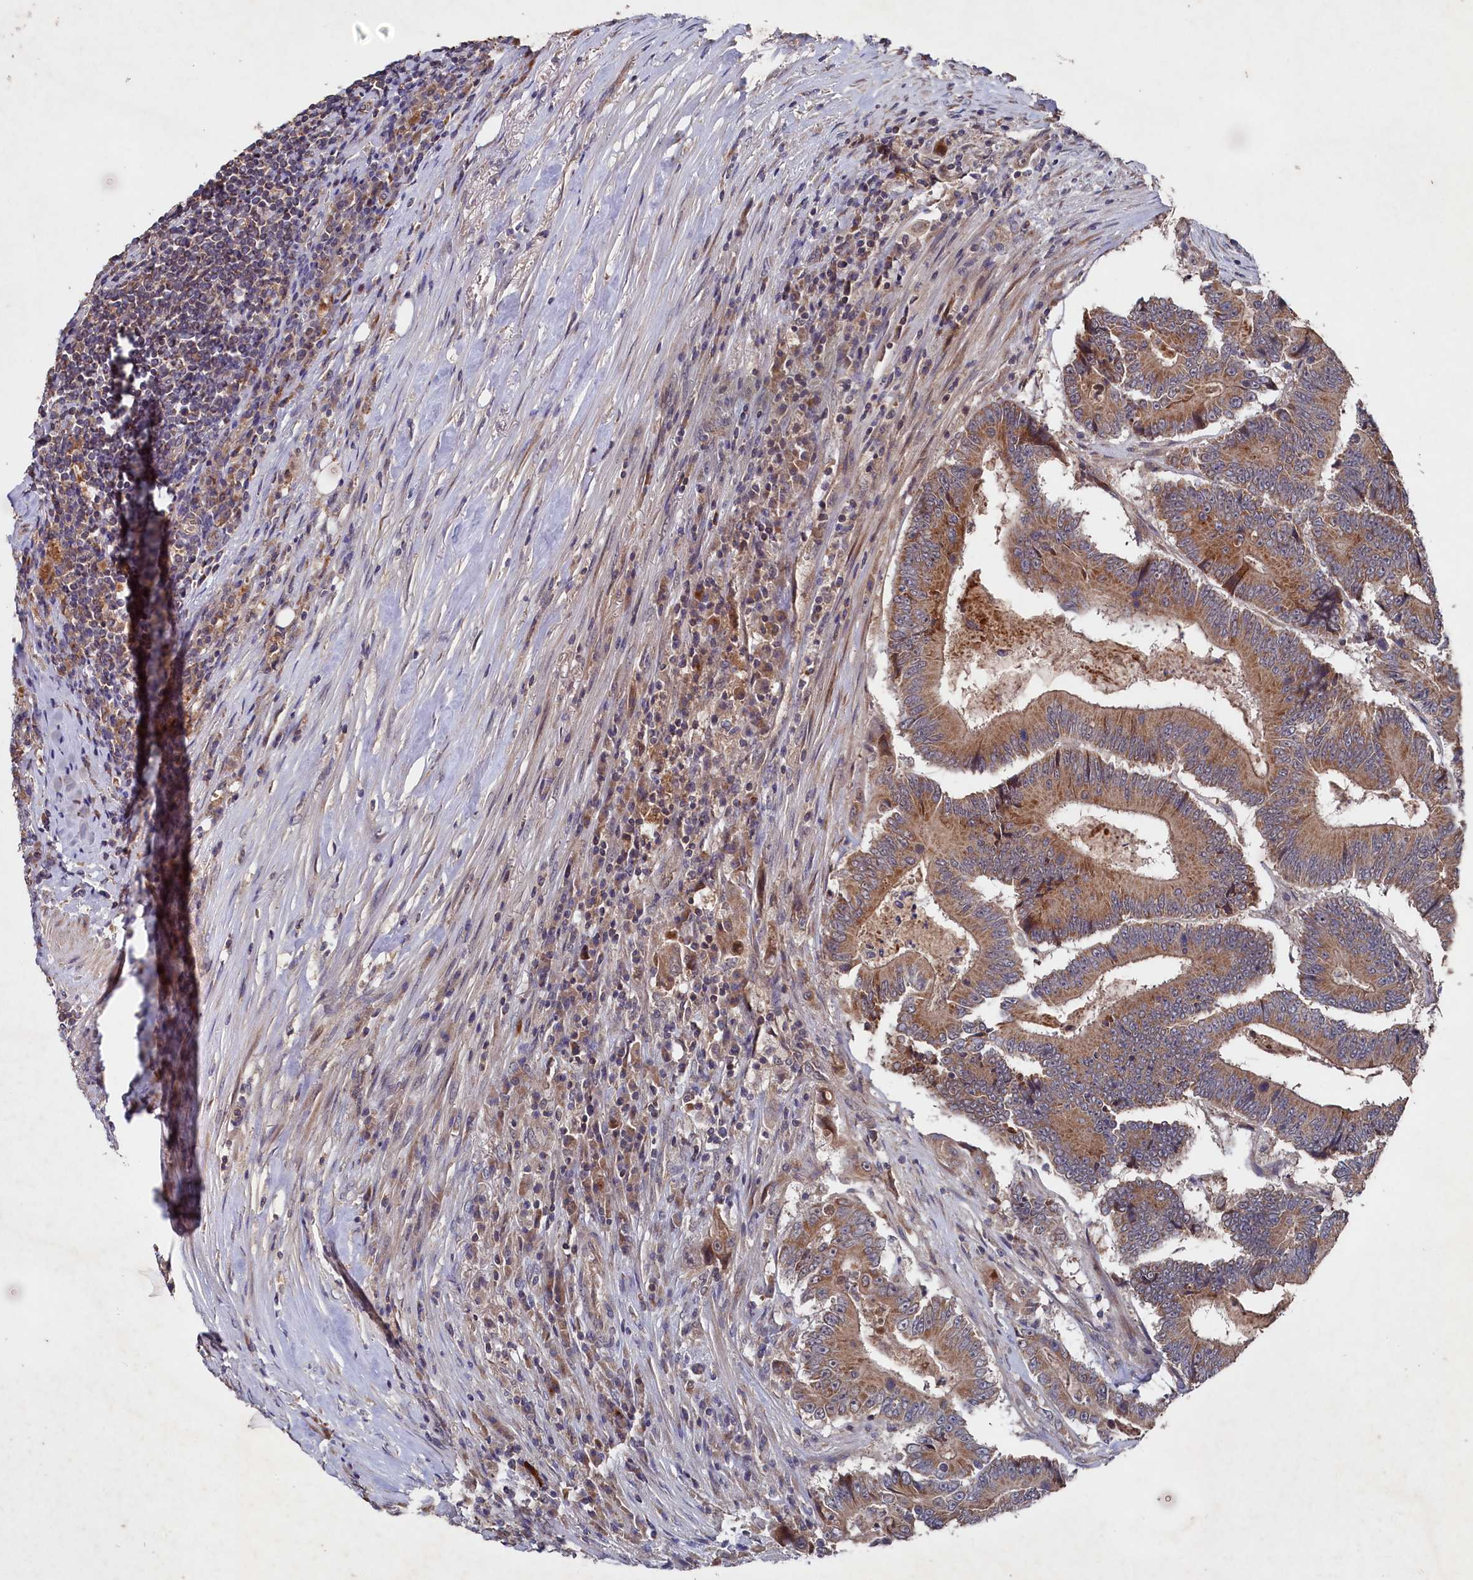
{"staining": {"intensity": "moderate", "quantity": ">75%", "location": "cytoplasmic/membranous"}, "tissue": "colorectal cancer", "cell_type": "Tumor cells", "image_type": "cancer", "snomed": [{"axis": "morphology", "description": "Adenocarcinoma, NOS"}, {"axis": "topography", "description": "Colon"}], "caption": "Moderate cytoplasmic/membranous positivity for a protein is seen in about >75% of tumor cells of adenocarcinoma (colorectal) using immunohistochemistry (IHC).", "gene": "SUPV3L1", "patient": {"sex": "male", "age": 83}}